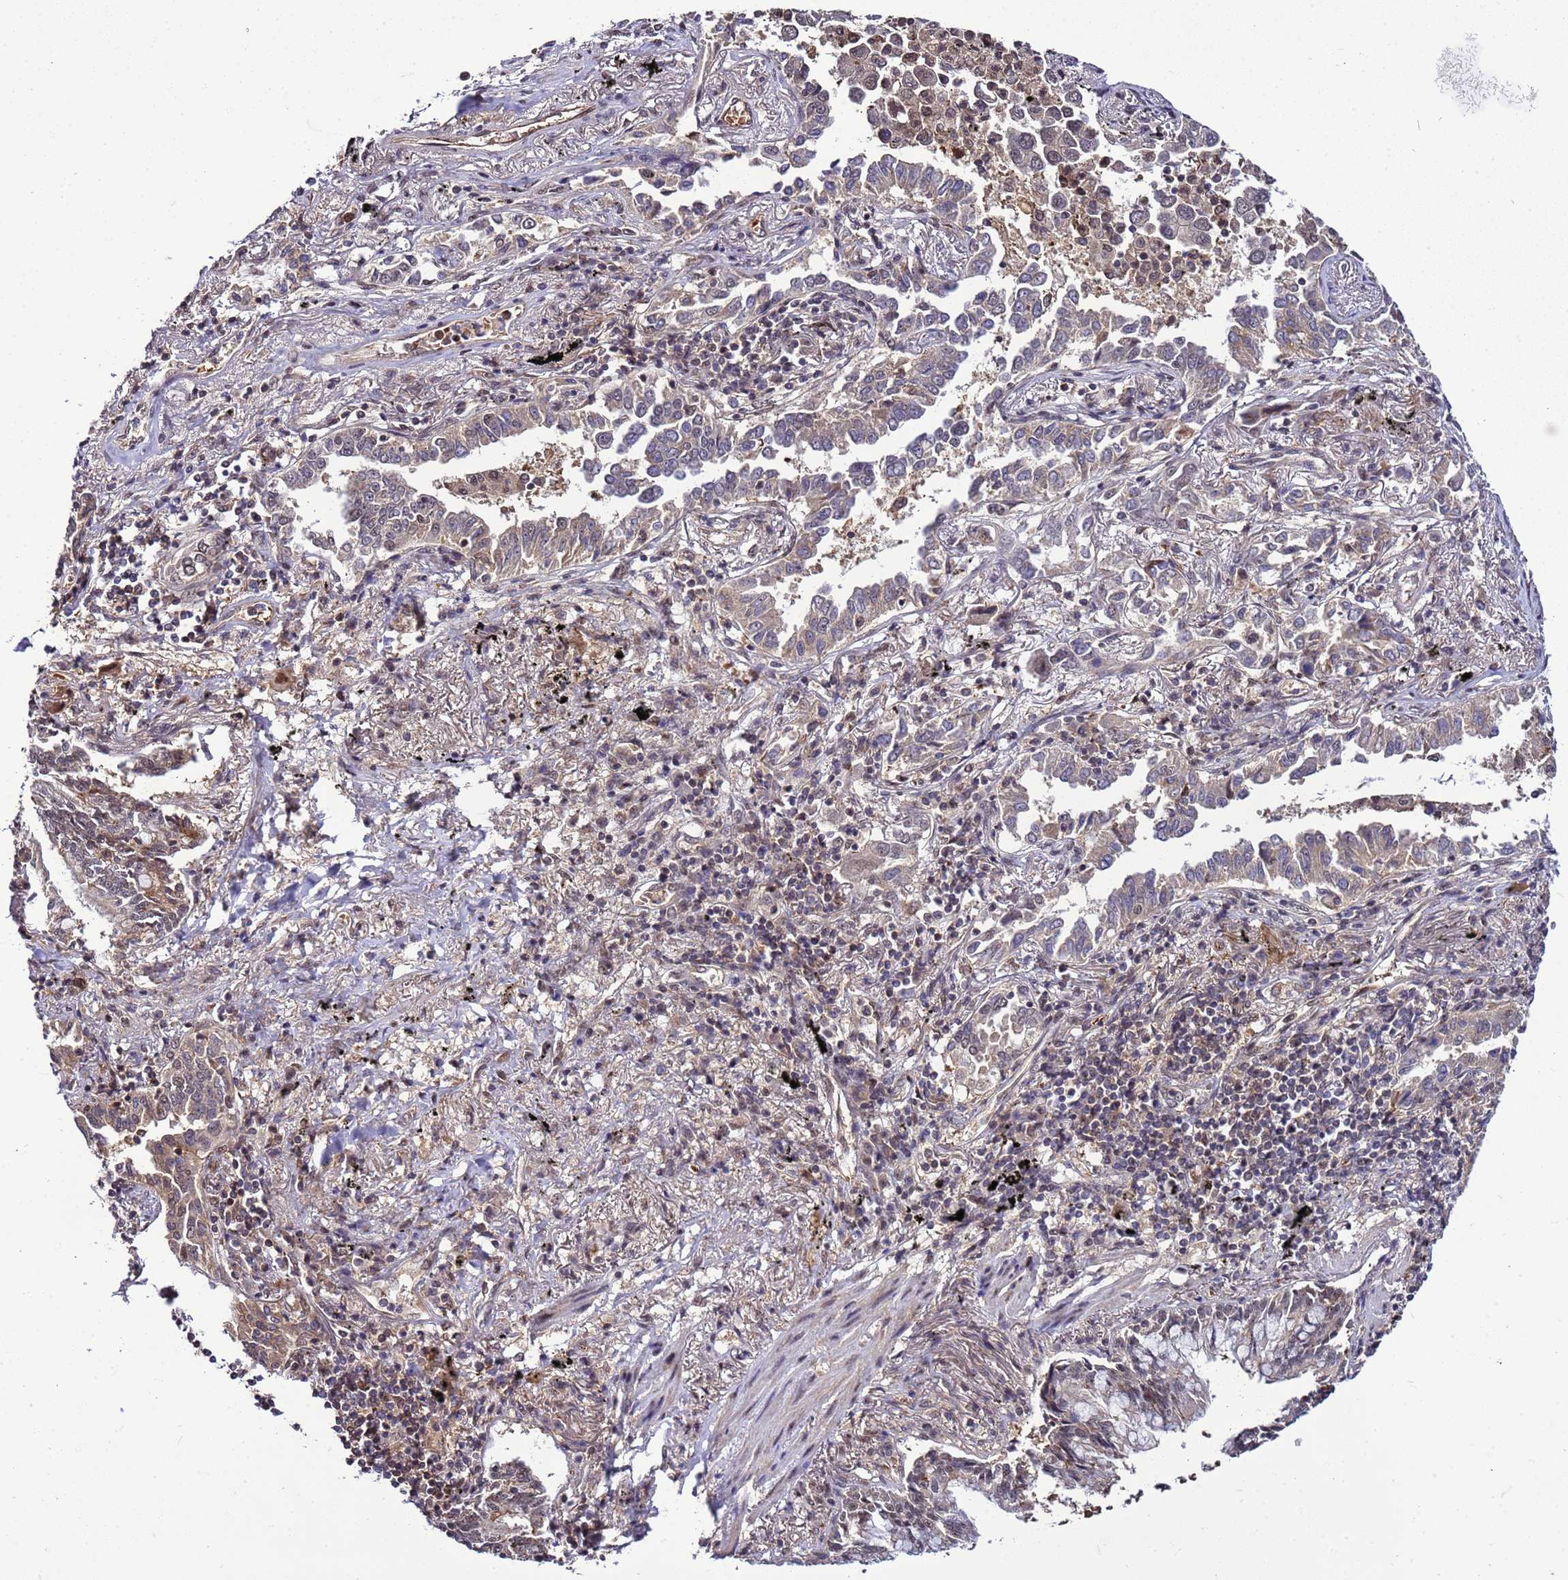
{"staining": {"intensity": "weak", "quantity": "25%-75%", "location": "nuclear"}, "tissue": "lung cancer", "cell_type": "Tumor cells", "image_type": "cancer", "snomed": [{"axis": "morphology", "description": "Adenocarcinoma, NOS"}, {"axis": "topography", "description": "Lung"}], "caption": "Weak nuclear positivity for a protein is identified in approximately 25%-75% of tumor cells of lung adenocarcinoma using IHC.", "gene": "GEN1", "patient": {"sex": "male", "age": 67}}